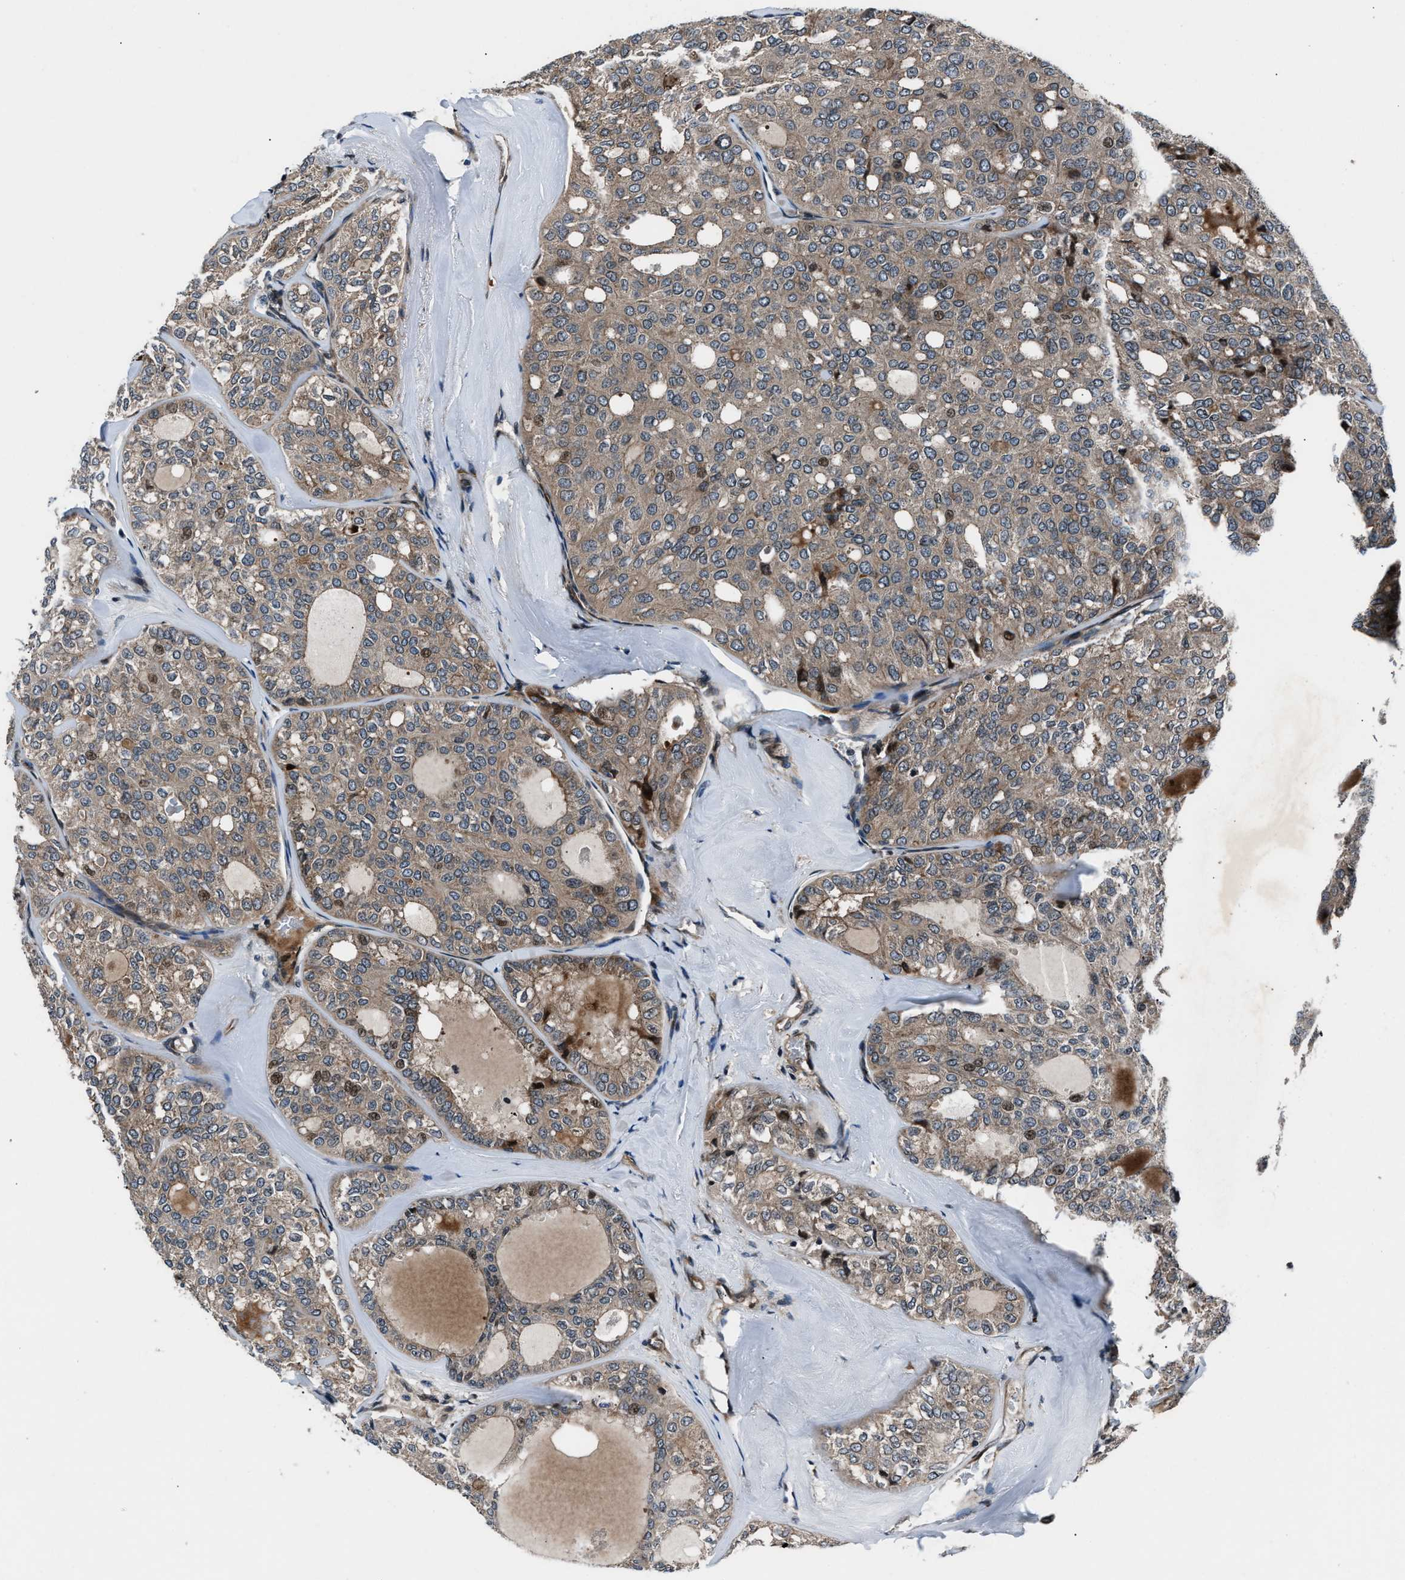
{"staining": {"intensity": "weak", "quantity": ">75%", "location": "cytoplasmic/membranous,nuclear"}, "tissue": "thyroid cancer", "cell_type": "Tumor cells", "image_type": "cancer", "snomed": [{"axis": "morphology", "description": "Follicular adenoma carcinoma, NOS"}, {"axis": "topography", "description": "Thyroid gland"}], "caption": "Protein expression analysis of follicular adenoma carcinoma (thyroid) shows weak cytoplasmic/membranous and nuclear positivity in about >75% of tumor cells.", "gene": "DYNC2I1", "patient": {"sex": "male", "age": 75}}